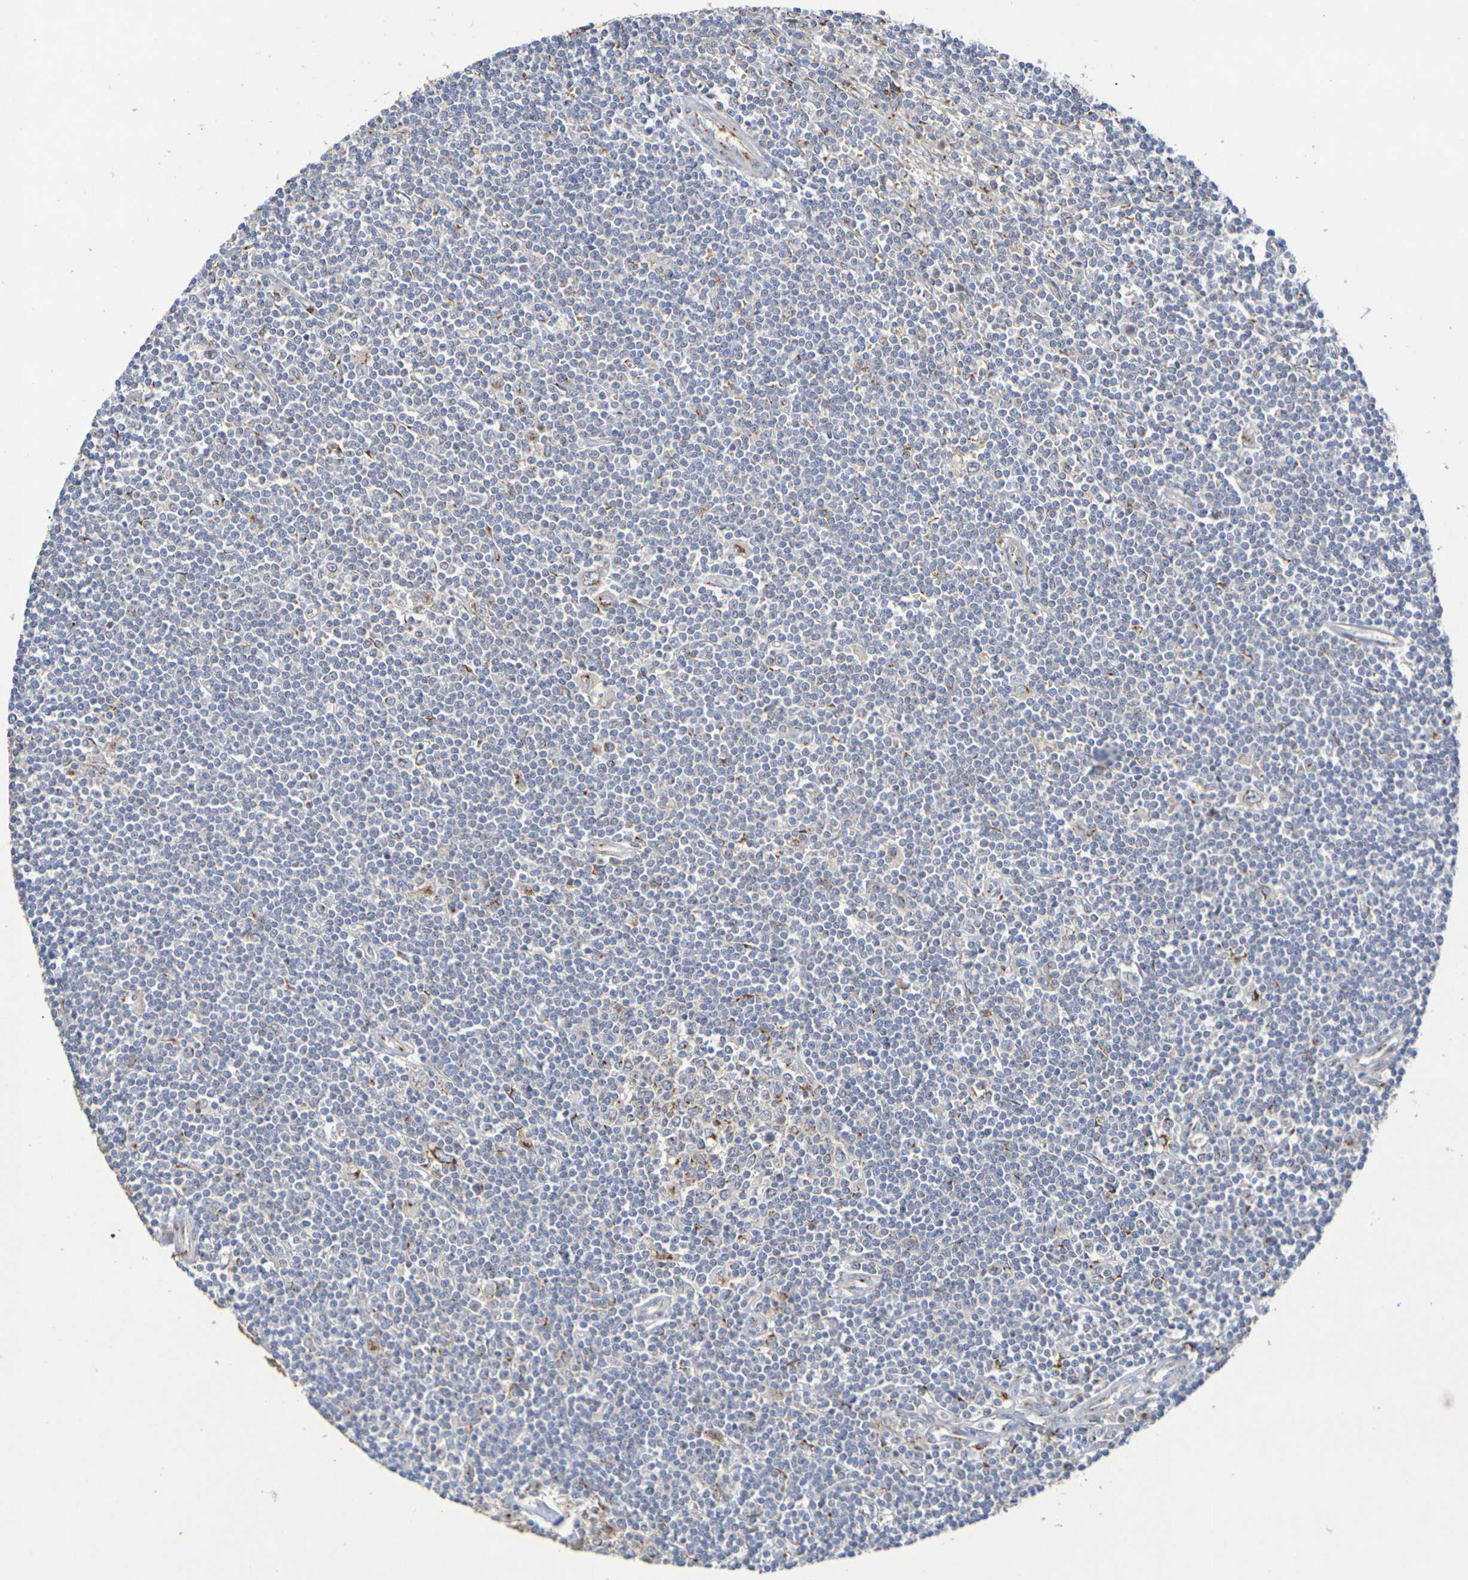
{"staining": {"intensity": "weak", "quantity": "<25%", "location": "cytoplasmic/membranous"}, "tissue": "lymphoma", "cell_type": "Tumor cells", "image_type": "cancer", "snomed": [{"axis": "morphology", "description": "Malignant lymphoma, non-Hodgkin's type, Low grade"}, {"axis": "topography", "description": "Spleen"}], "caption": "High magnification brightfield microscopy of lymphoma stained with DAB (3,3'-diaminobenzidine) (brown) and counterstained with hematoxylin (blue): tumor cells show no significant positivity. (DAB immunohistochemistry with hematoxylin counter stain).", "gene": "DCP2", "patient": {"sex": "male", "age": 76}}